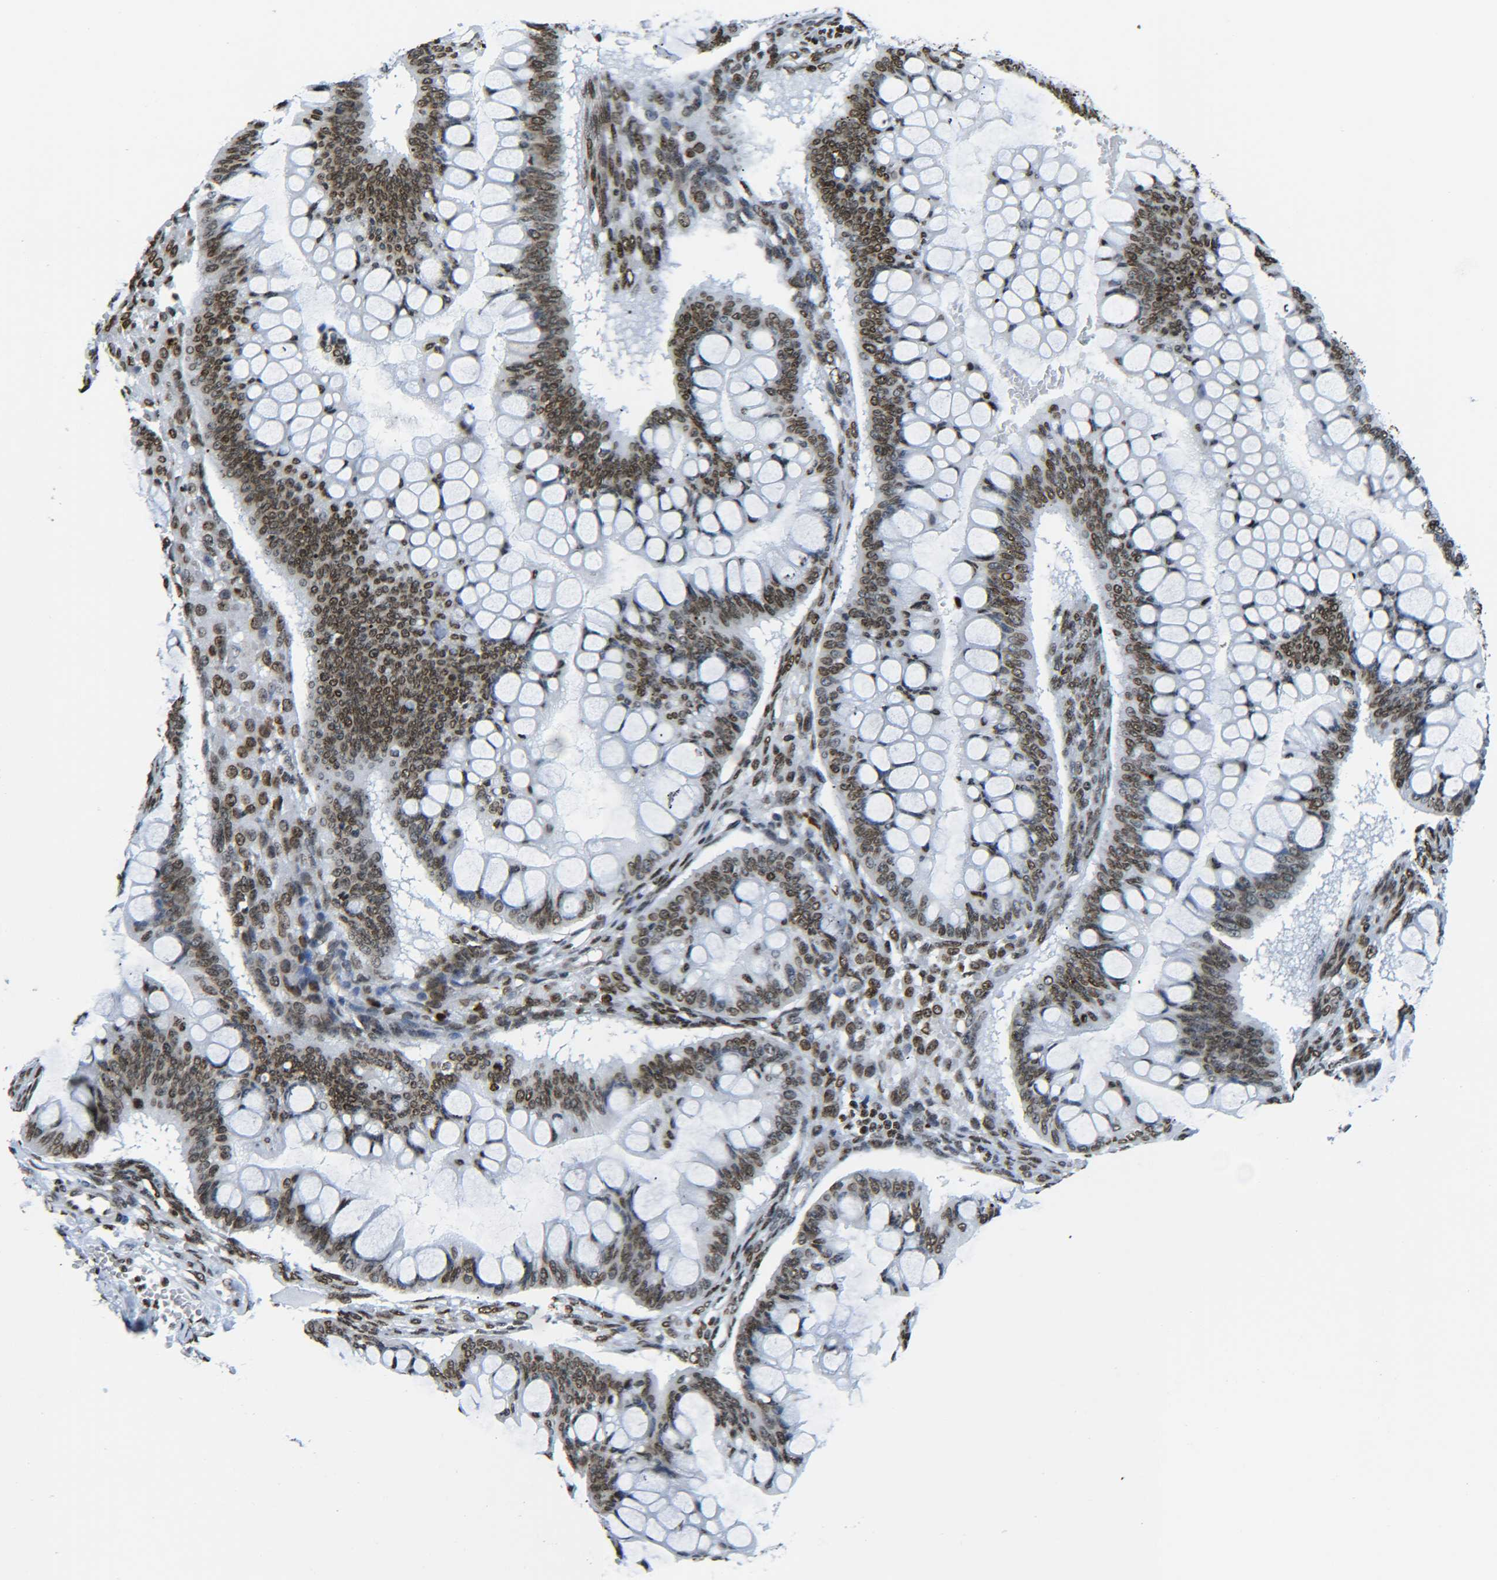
{"staining": {"intensity": "moderate", "quantity": ">75%", "location": "nuclear"}, "tissue": "ovarian cancer", "cell_type": "Tumor cells", "image_type": "cancer", "snomed": [{"axis": "morphology", "description": "Cystadenocarcinoma, mucinous, NOS"}, {"axis": "topography", "description": "Ovary"}], "caption": "A histopathology image of human ovarian mucinous cystadenocarcinoma stained for a protein exhibits moderate nuclear brown staining in tumor cells.", "gene": "H2AX", "patient": {"sex": "female", "age": 73}}